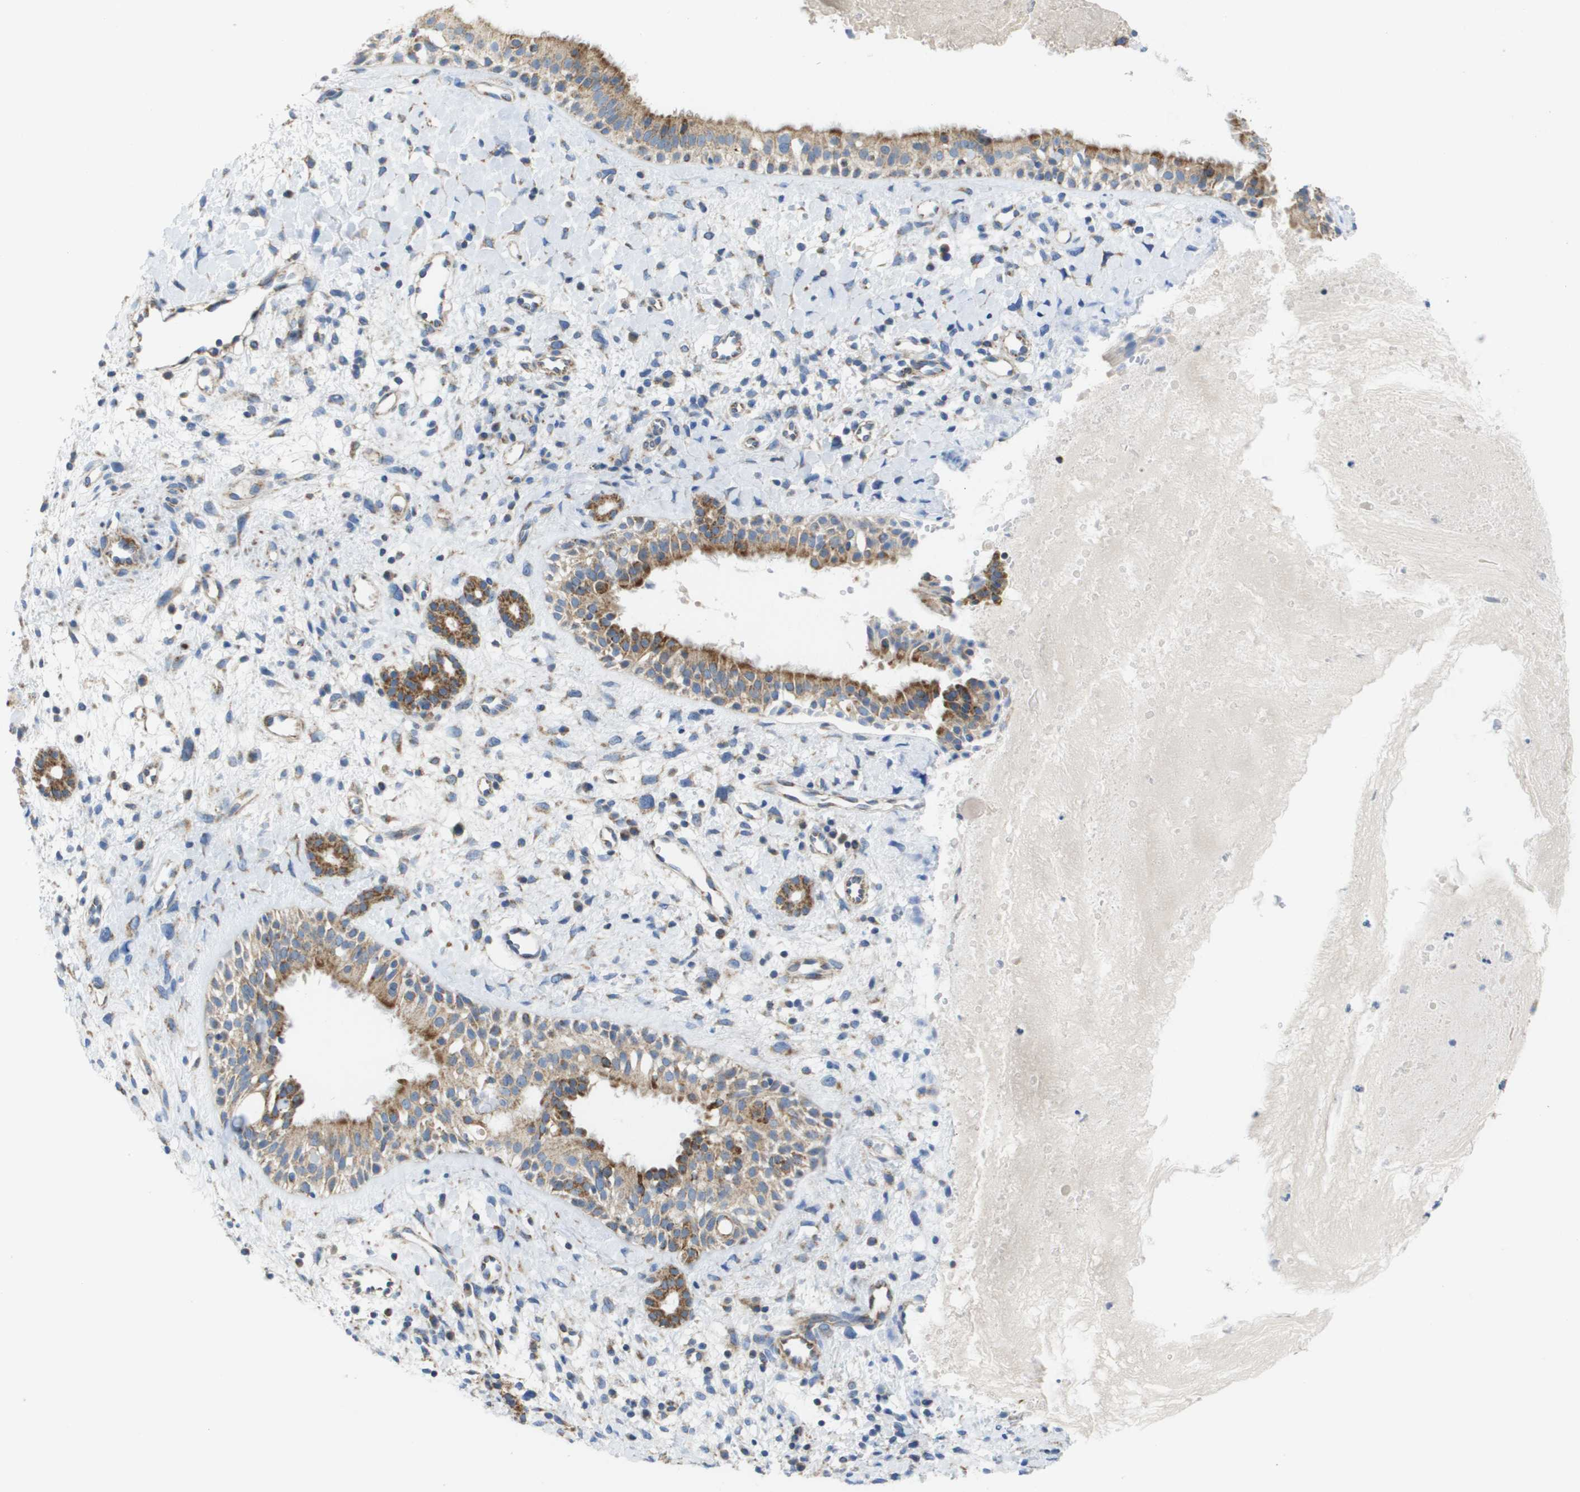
{"staining": {"intensity": "strong", "quantity": ">75%", "location": "cytoplasmic/membranous"}, "tissue": "nasopharynx", "cell_type": "Respiratory epithelial cells", "image_type": "normal", "snomed": [{"axis": "morphology", "description": "Normal tissue, NOS"}, {"axis": "topography", "description": "Nasopharynx"}], "caption": "IHC histopathology image of benign nasopharynx stained for a protein (brown), which shows high levels of strong cytoplasmic/membranous expression in approximately >75% of respiratory epithelial cells.", "gene": "FIS1", "patient": {"sex": "male", "age": 22}}